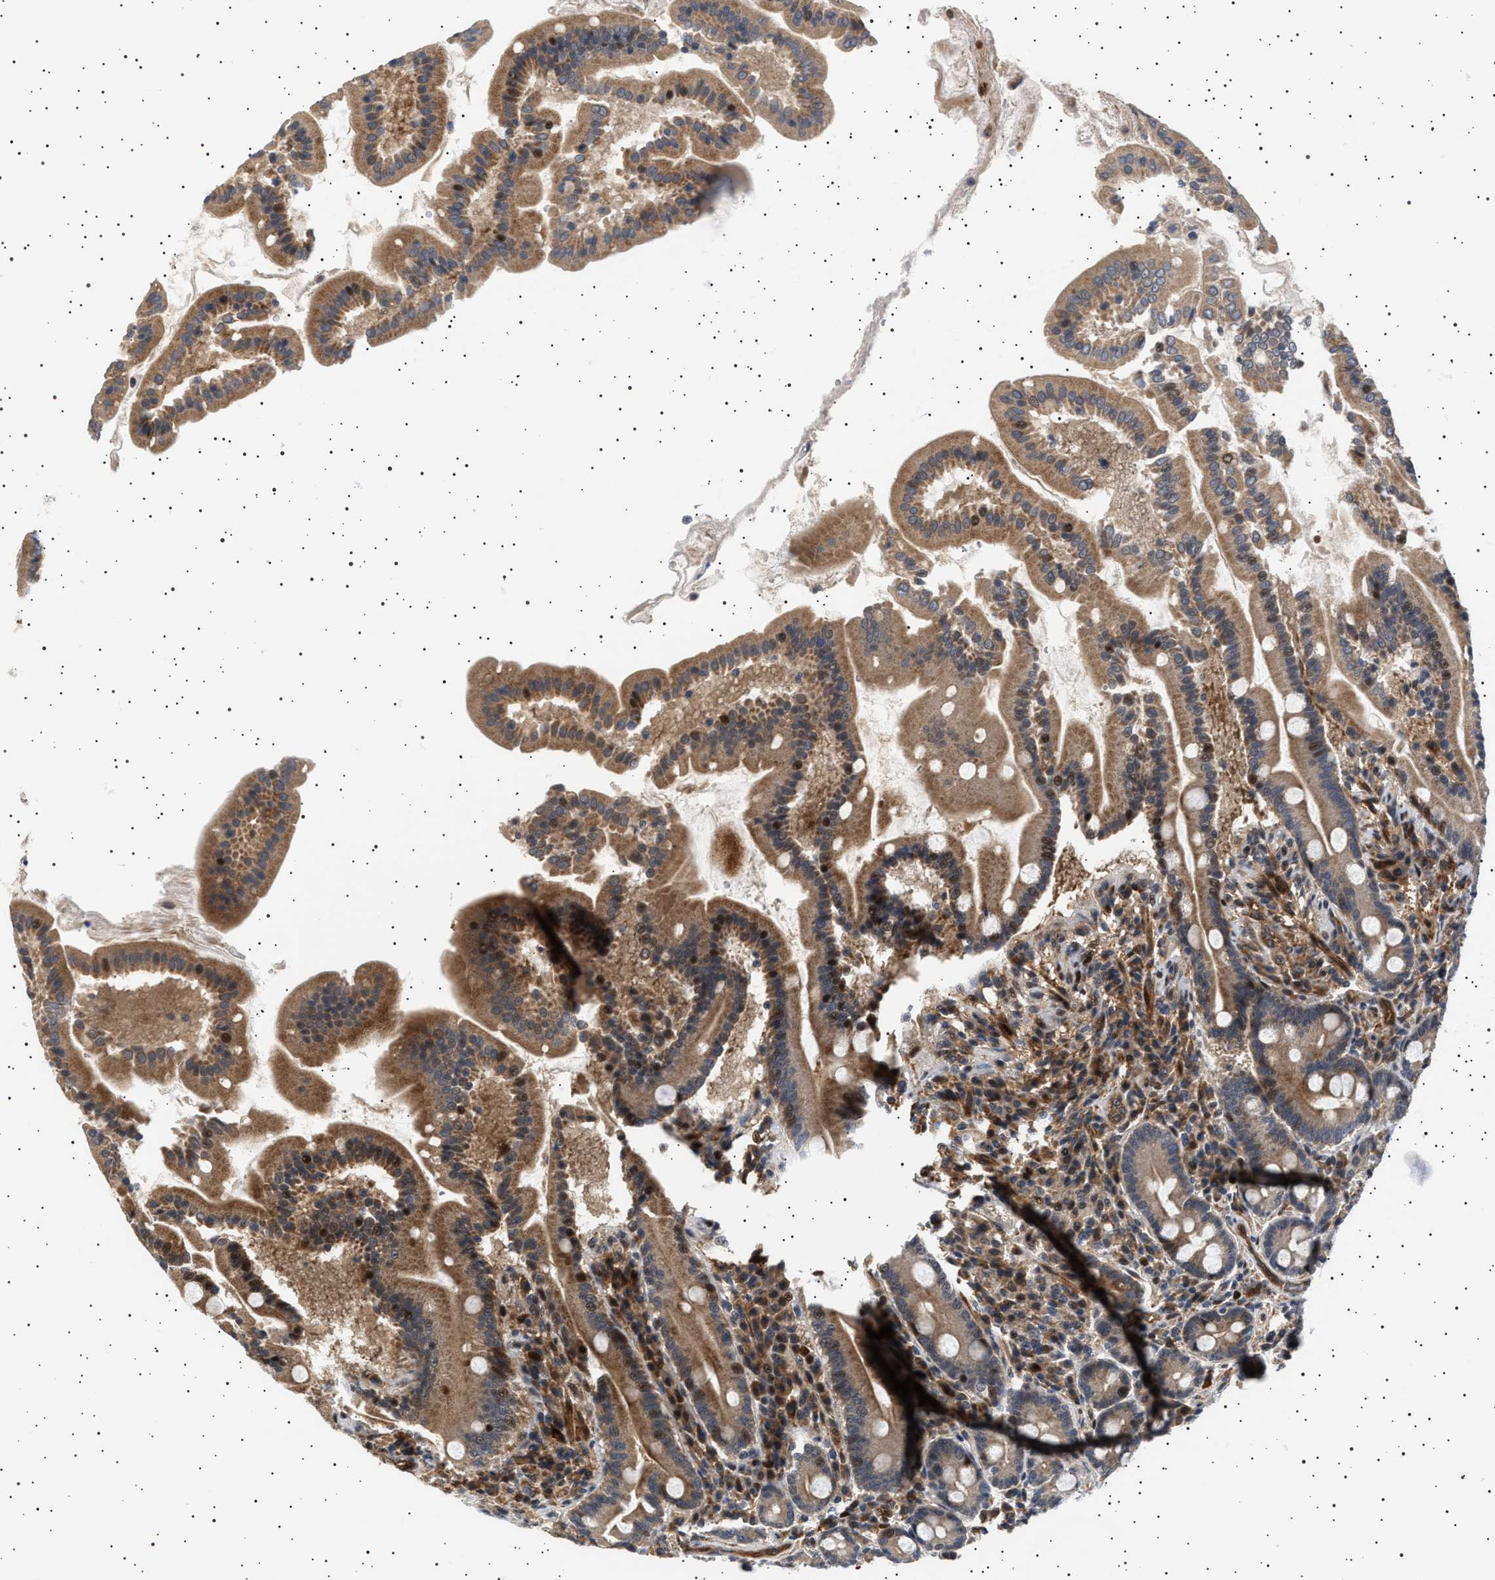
{"staining": {"intensity": "strong", "quantity": ">75%", "location": "cytoplasmic/membranous,nuclear"}, "tissue": "duodenum", "cell_type": "Glandular cells", "image_type": "normal", "snomed": [{"axis": "morphology", "description": "Normal tissue, NOS"}, {"axis": "topography", "description": "Duodenum"}], "caption": "Approximately >75% of glandular cells in normal human duodenum display strong cytoplasmic/membranous,nuclear protein positivity as visualized by brown immunohistochemical staining.", "gene": "BAG3", "patient": {"sex": "male", "age": 50}}